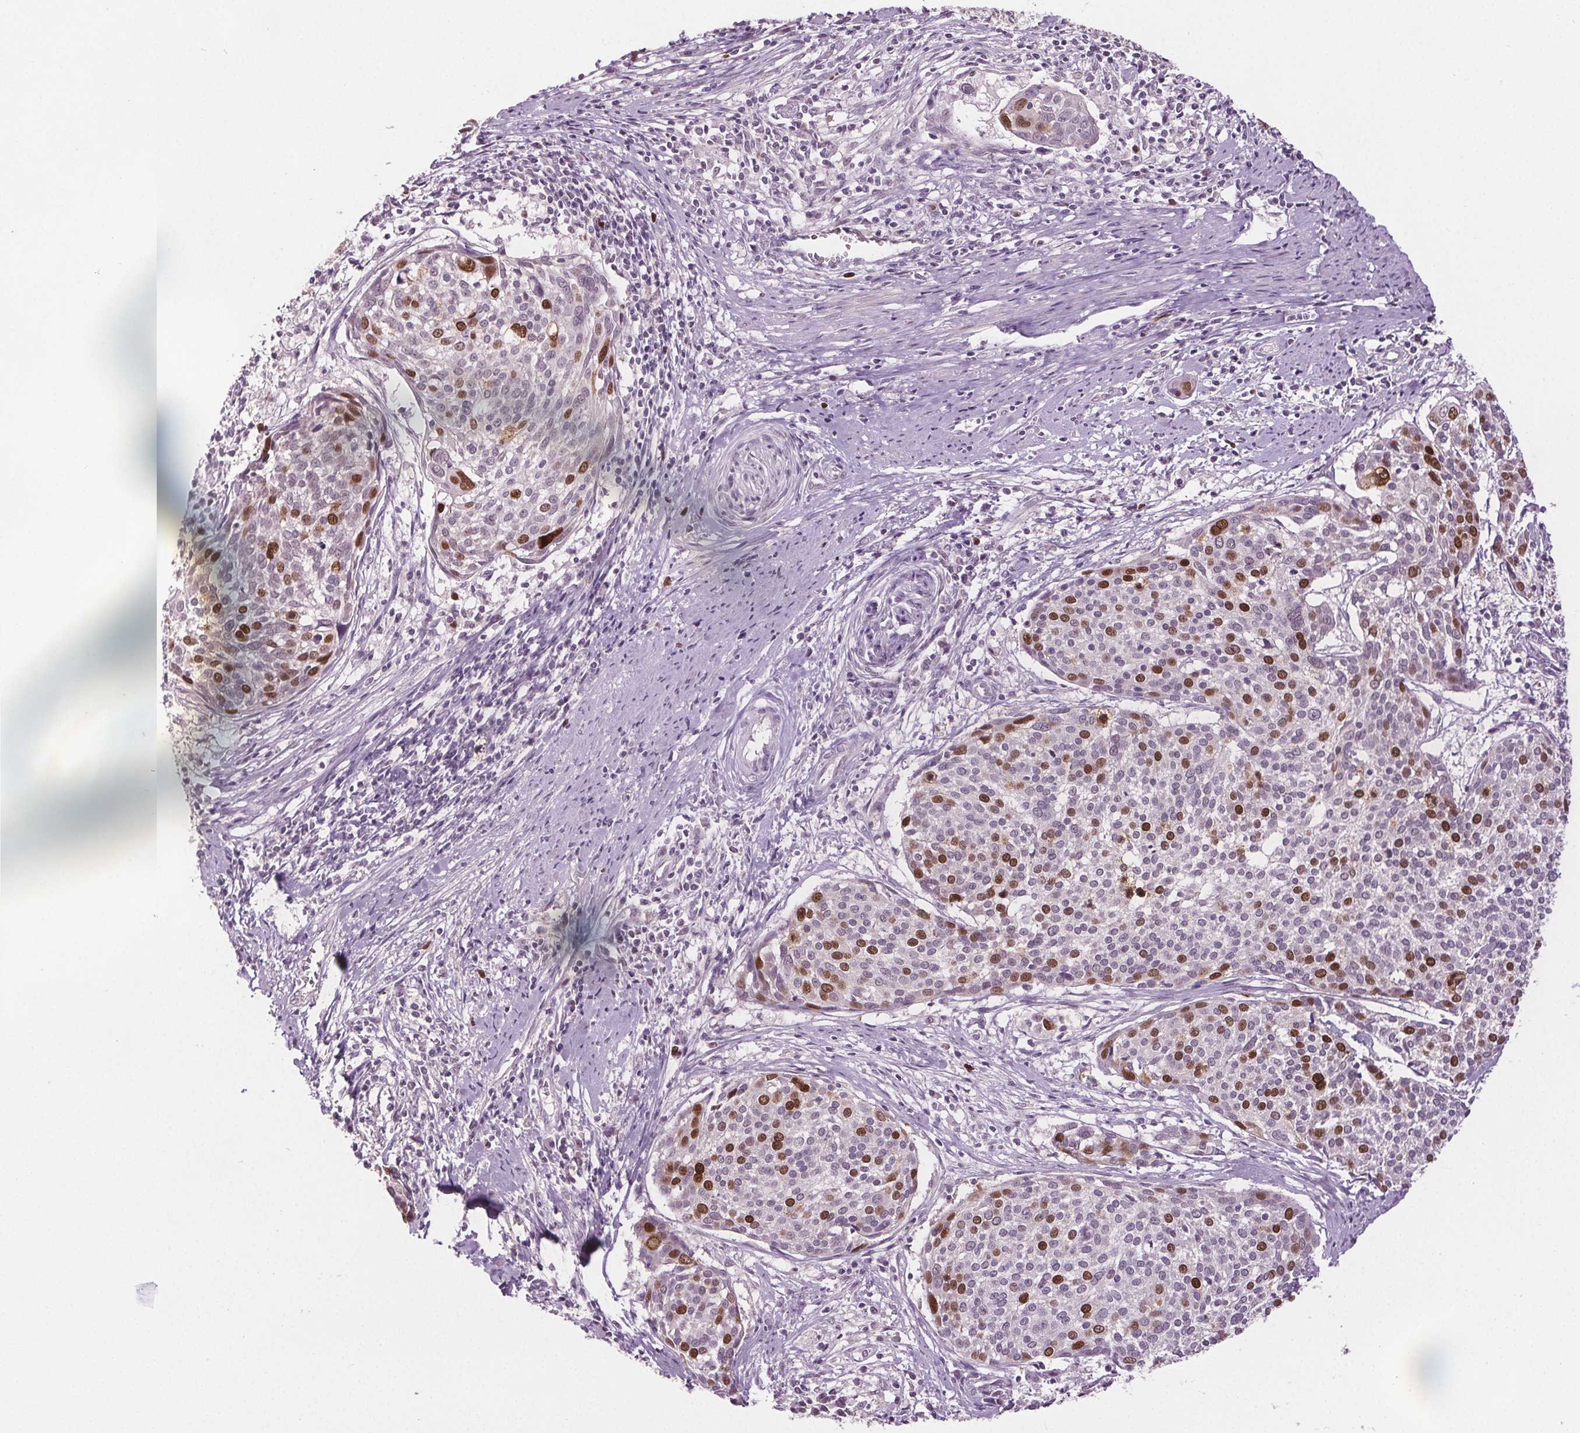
{"staining": {"intensity": "strong", "quantity": "25%-75%", "location": "nuclear"}, "tissue": "cervical cancer", "cell_type": "Tumor cells", "image_type": "cancer", "snomed": [{"axis": "morphology", "description": "Squamous cell carcinoma, NOS"}, {"axis": "topography", "description": "Cervix"}], "caption": "Cervical squamous cell carcinoma was stained to show a protein in brown. There is high levels of strong nuclear expression in approximately 25%-75% of tumor cells.", "gene": "CENPF", "patient": {"sex": "female", "age": 39}}